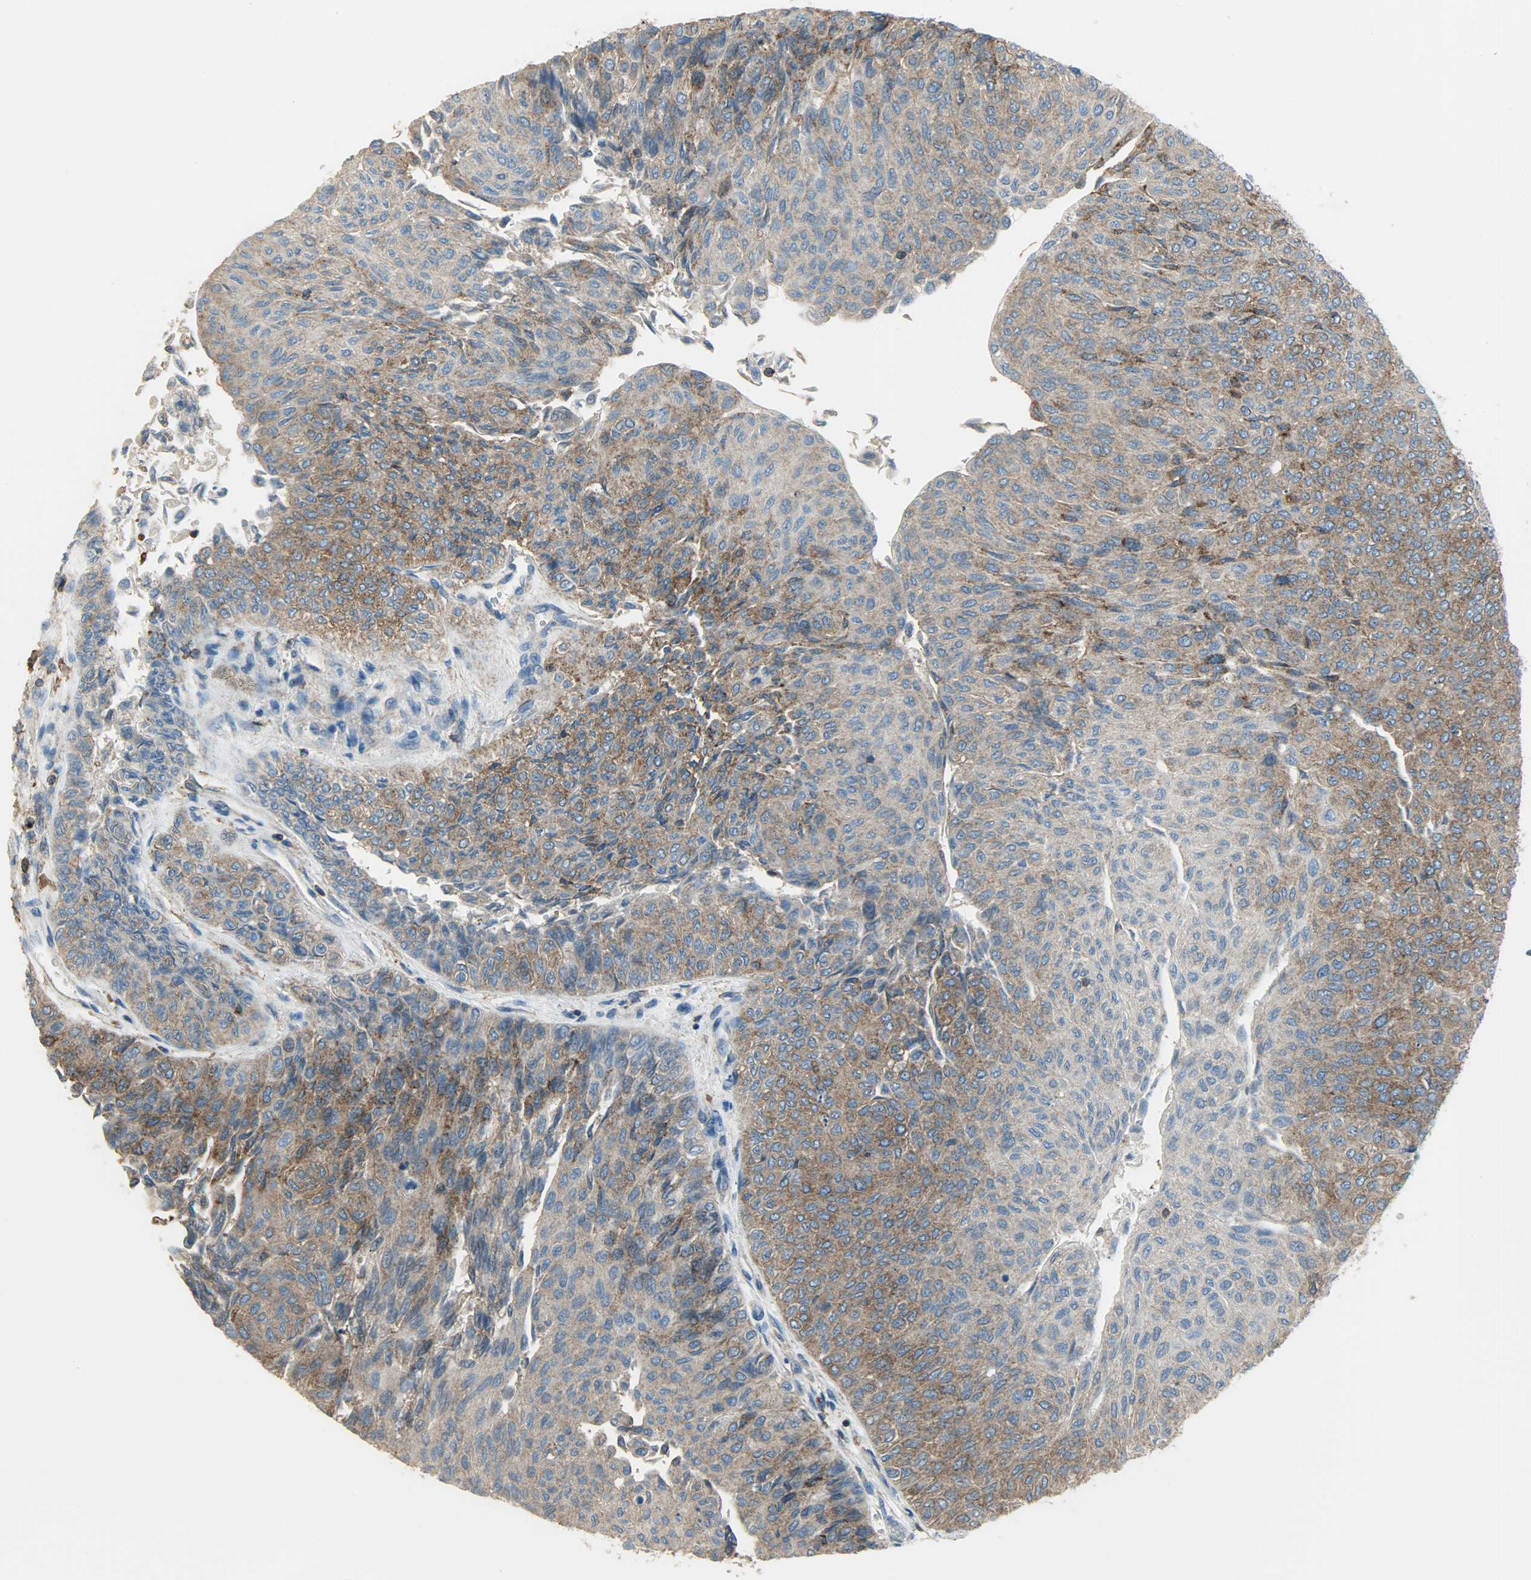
{"staining": {"intensity": "moderate", "quantity": ">75%", "location": "cytoplasmic/membranous"}, "tissue": "urothelial cancer", "cell_type": "Tumor cells", "image_type": "cancer", "snomed": [{"axis": "morphology", "description": "Urothelial carcinoma, Low grade"}, {"axis": "topography", "description": "Urinary bladder"}], "caption": "An immunohistochemistry histopathology image of tumor tissue is shown. Protein staining in brown labels moderate cytoplasmic/membranous positivity in urothelial cancer within tumor cells. The staining is performed using DAB brown chromogen to label protein expression. The nuclei are counter-stained blue using hematoxylin.", "gene": "DNAJA4", "patient": {"sex": "male", "age": 78}}